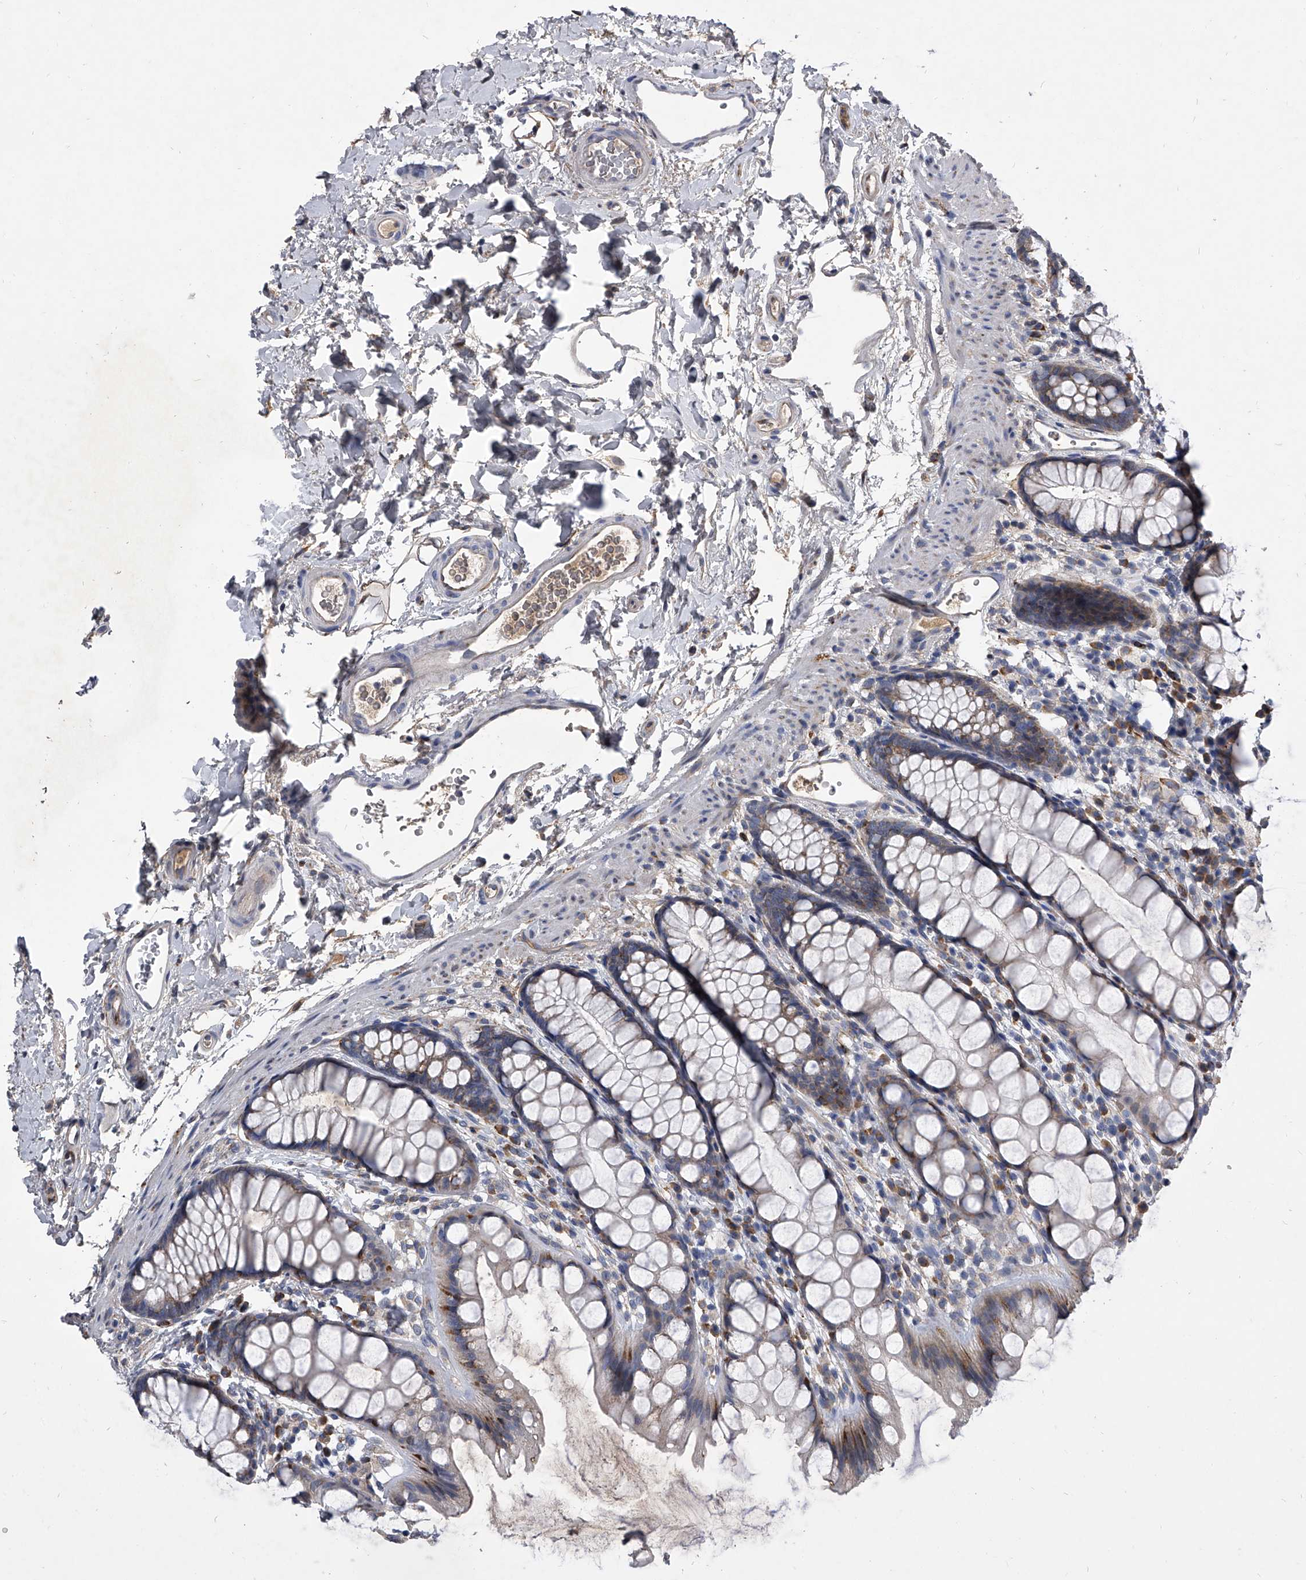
{"staining": {"intensity": "moderate", "quantity": "<25%", "location": "cytoplasmic/membranous"}, "tissue": "rectum", "cell_type": "Glandular cells", "image_type": "normal", "snomed": [{"axis": "morphology", "description": "Normal tissue, NOS"}, {"axis": "topography", "description": "Rectum"}], "caption": "Glandular cells reveal low levels of moderate cytoplasmic/membranous expression in approximately <25% of cells in benign human rectum.", "gene": "CCR4", "patient": {"sex": "female", "age": 65}}